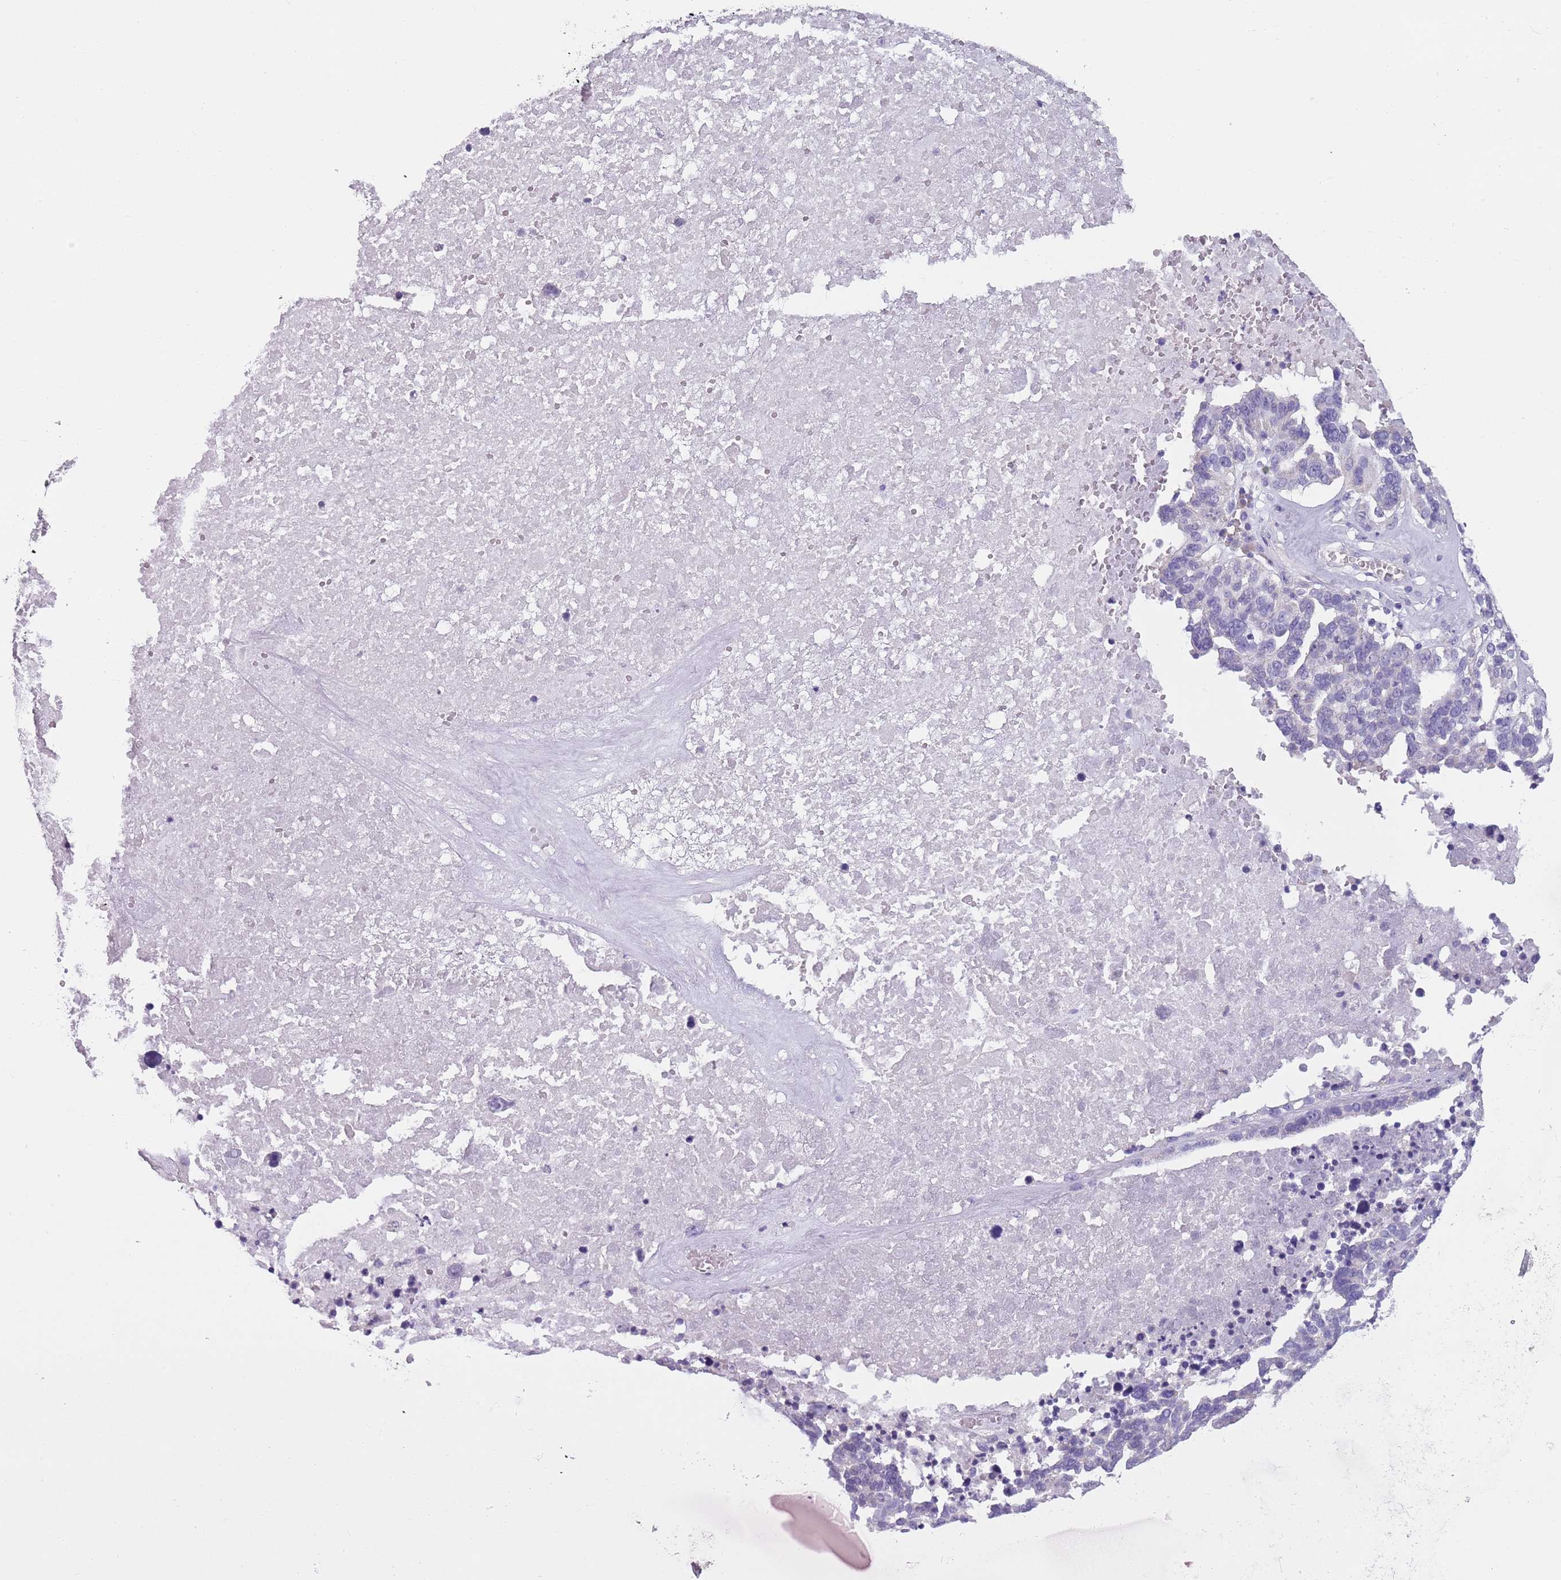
{"staining": {"intensity": "negative", "quantity": "none", "location": "none"}, "tissue": "ovarian cancer", "cell_type": "Tumor cells", "image_type": "cancer", "snomed": [{"axis": "morphology", "description": "Cystadenocarcinoma, serous, NOS"}, {"axis": "topography", "description": "Ovary"}], "caption": "Protein analysis of serous cystadenocarcinoma (ovarian) displays no significant expression in tumor cells. Nuclei are stained in blue.", "gene": "SKOR2", "patient": {"sex": "female", "age": 59}}